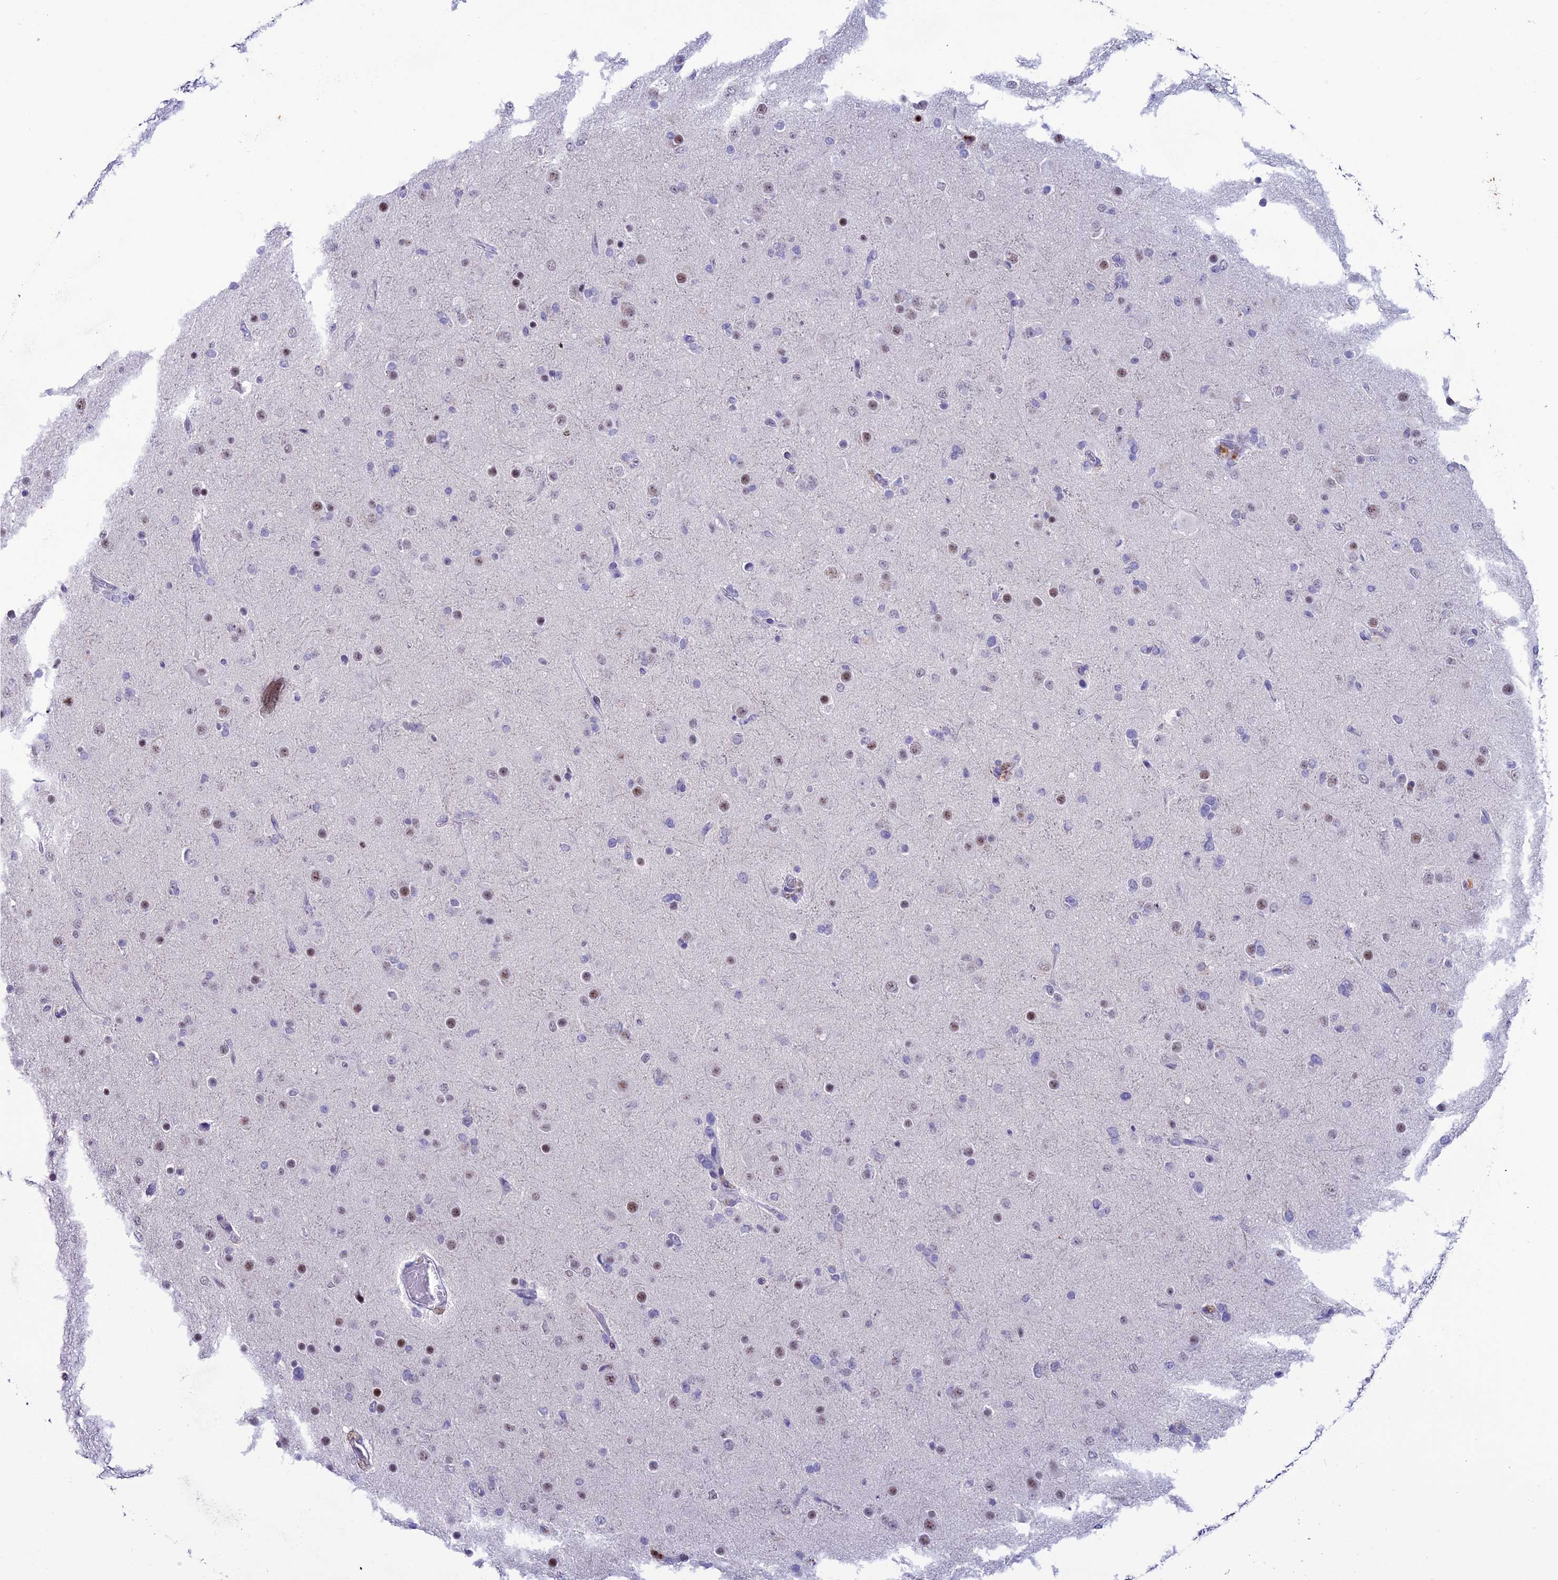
{"staining": {"intensity": "moderate", "quantity": "<25%", "location": "nuclear"}, "tissue": "glioma", "cell_type": "Tumor cells", "image_type": "cancer", "snomed": [{"axis": "morphology", "description": "Glioma, malignant, Low grade"}, {"axis": "topography", "description": "Brain"}], "caption": "The immunohistochemical stain shows moderate nuclear expression in tumor cells of low-grade glioma (malignant) tissue.", "gene": "MFSD2B", "patient": {"sex": "male", "age": 65}}